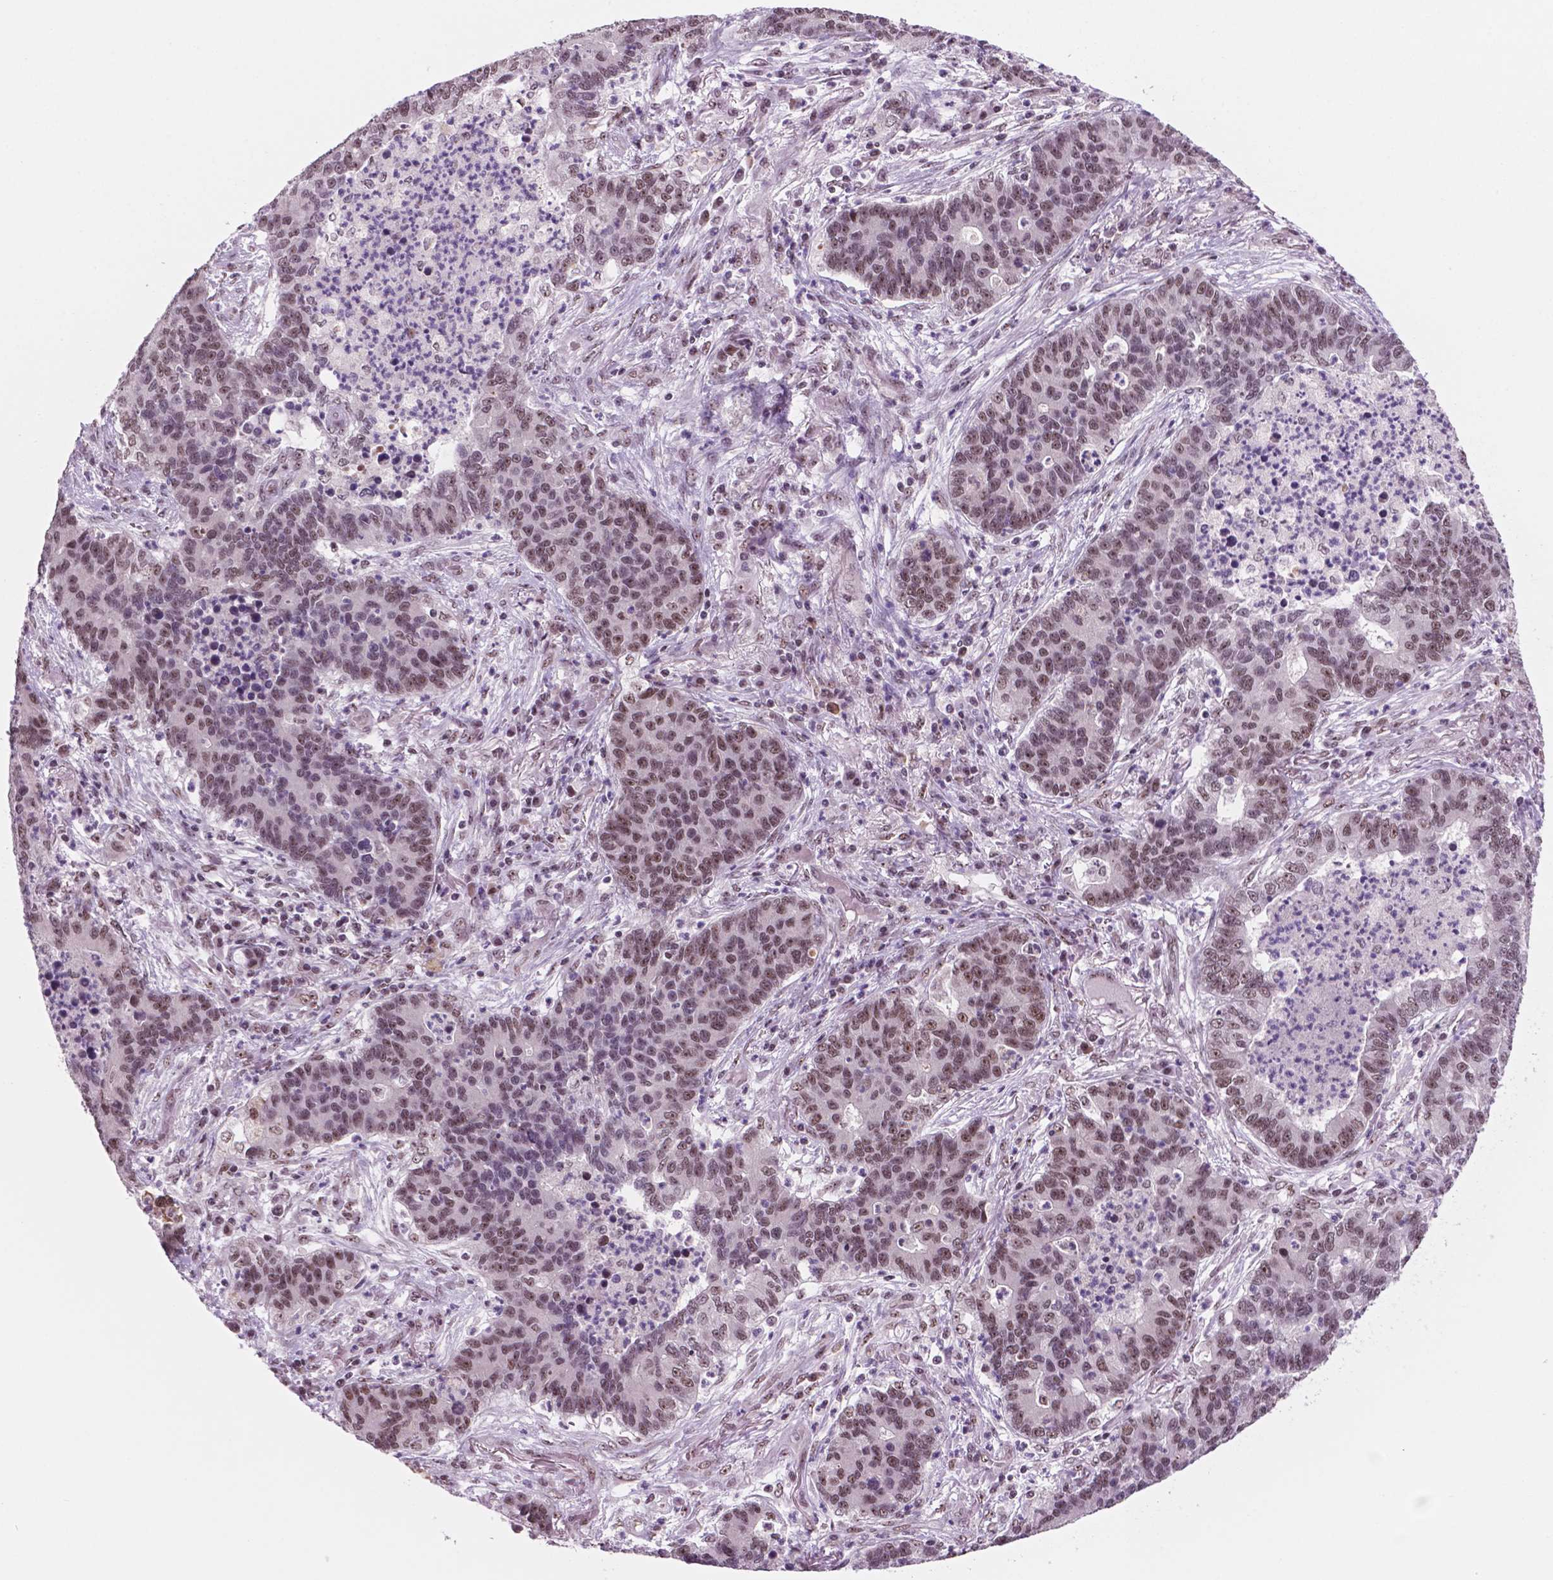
{"staining": {"intensity": "moderate", "quantity": "25%-75%", "location": "nuclear"}, "tissue": "lung cancer", "cell_type": "Tumor cells", "image_type": "cancer", "snomed": [{"axis": "morphology", "description": "Adenocarcinoma, NOS"}, {"axis": "topography", "description": "Lung"}], "caption": "Immunohistochemistry image of lung cancer stained for a protein (brown), which demonstrates medium levels of moderate nuclear staining in approximately 25%-75% of tumor cells.", "gene": "POLR2E", "patient": {"sex": "female", "age": 57}}